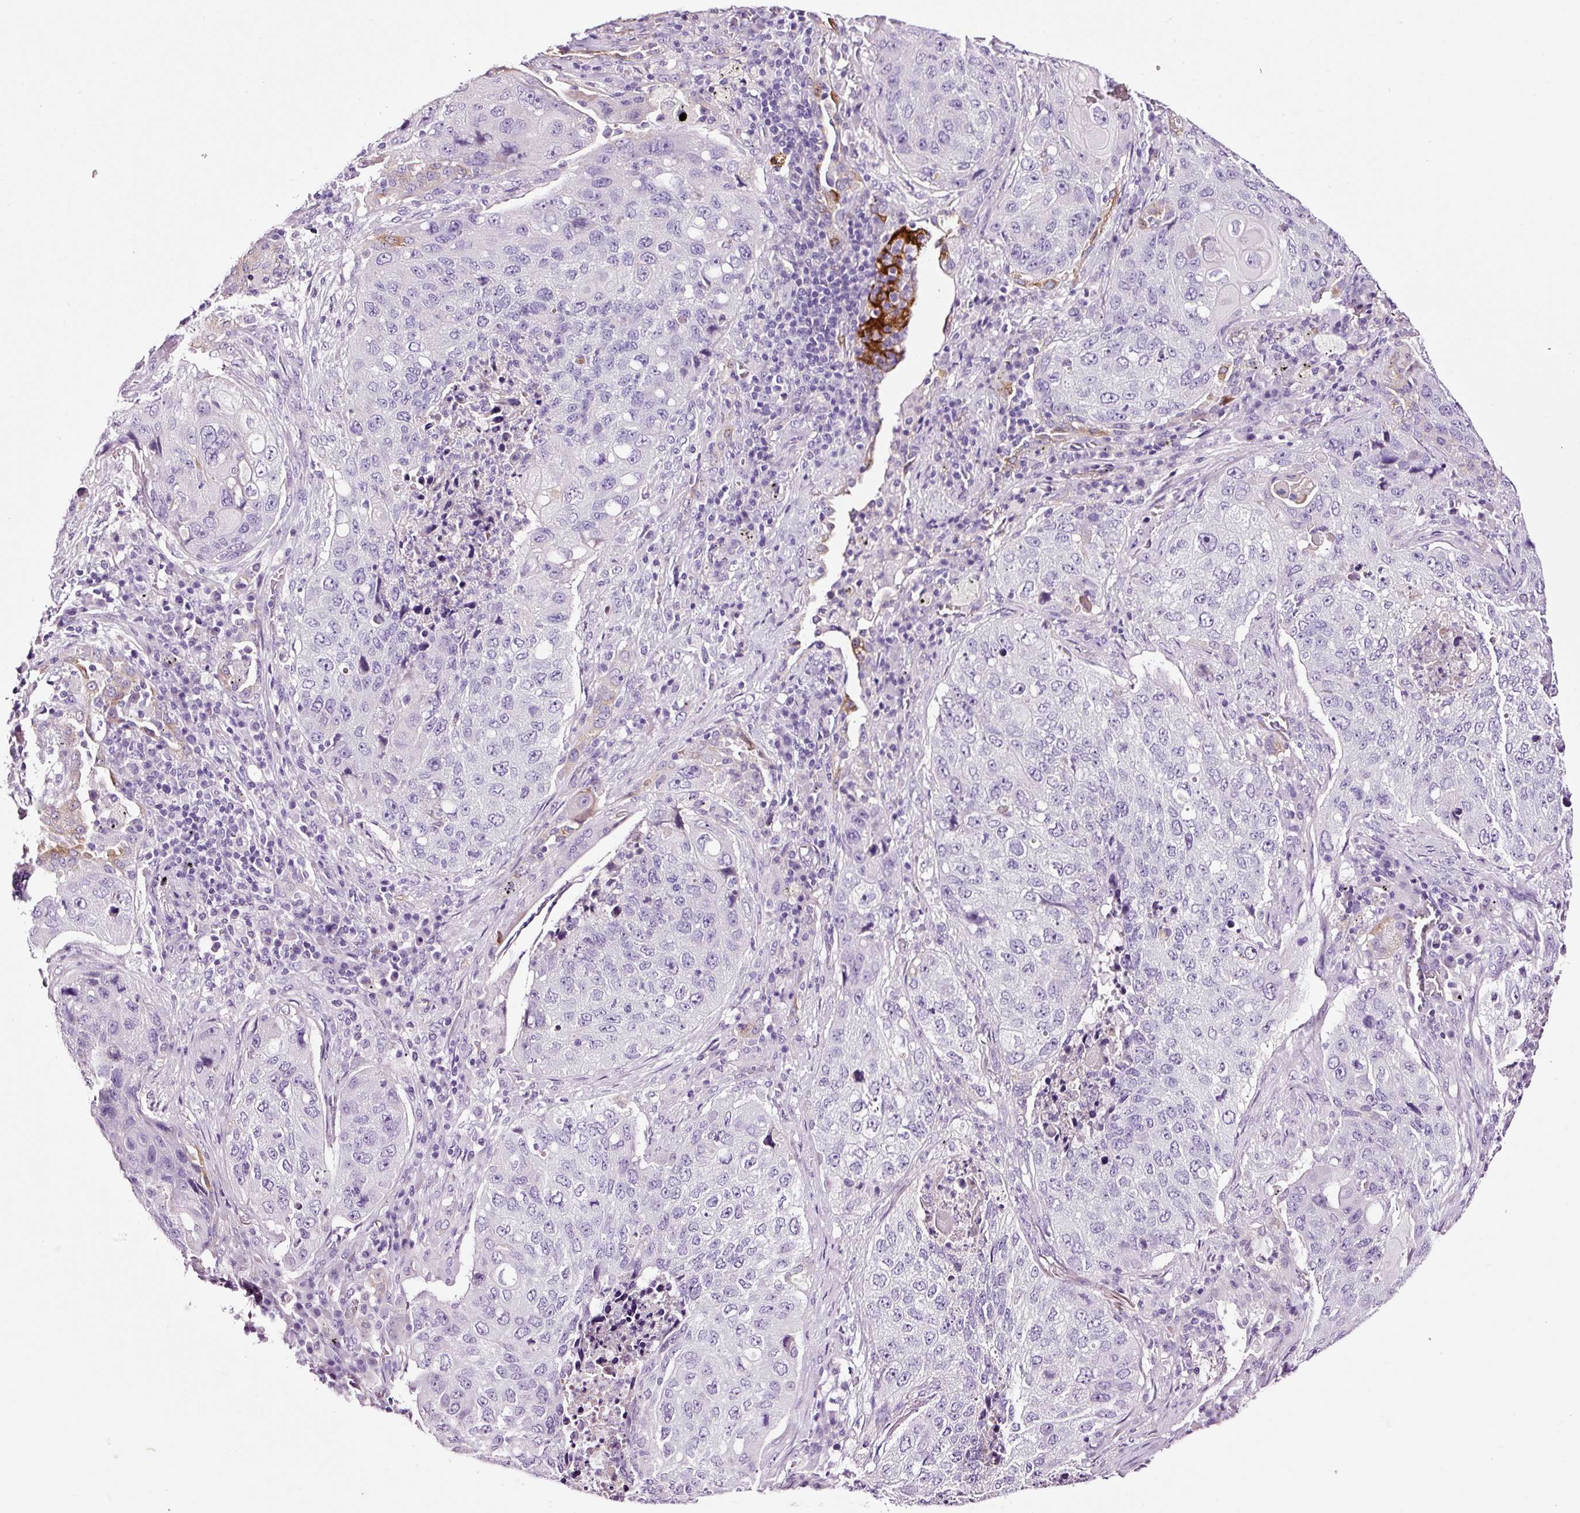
{"staining": {"intensity": "negative", "quantity": "none", "location": "none"}, "tissue": "lung cancer", "cell_type": "Tumor cells", "image_type": "cancer", "snomed": [{"axis": "morphology", "description": "Squamous cell carcinoma, NOS"}, {"axis": "topography", "description": "Lung"}], "caption": "IHC histopathology image of neoplastic tissue: lung squamous cell carcinoma stained with DAB exhibits no significant protein staining in tumor cells.", "gene": "PAM", "patient": {"sex": "female", "age": 63}}